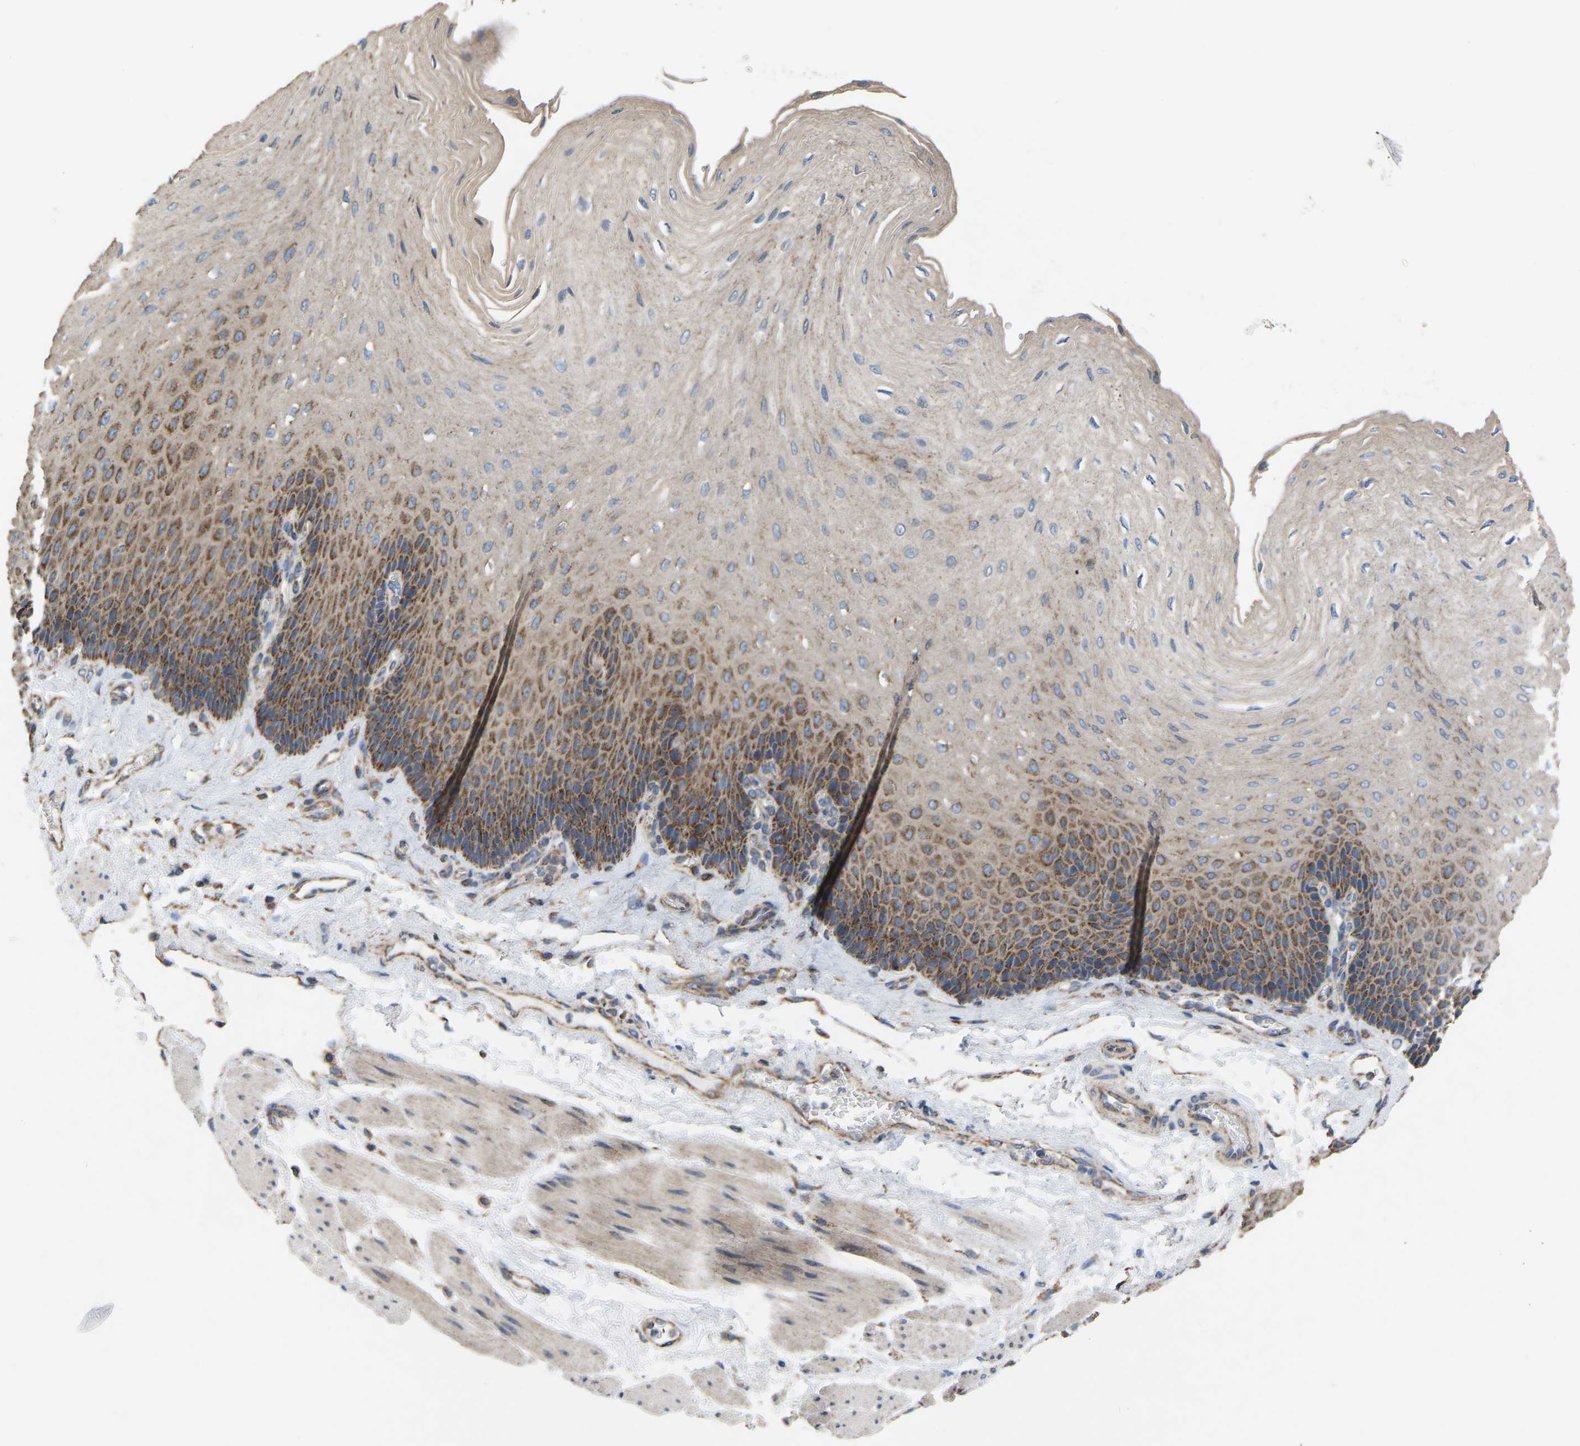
{"staining": {"intensity": "moderate", "quantity": ">75%", "location": "cytoplasmic/membranous"}, "tissue": "esophagus", "cell_type": "Squamous epithelial cells", "image_type": "normal", "snomed": [{"axis": "morphology", "description": "Normal tissue, NOS"}, {"axis": "topography", "description": "Esophagus"}], "caption": "Approximately >75% of squamous epithelial cells in unremarkable esophagus exhibit moderate cytoplasmic/membranous protein expression as visualized by brown immunohistochemical staining.", "gene": "BCL10", "patient": {"sex": "female", "age": 72}}